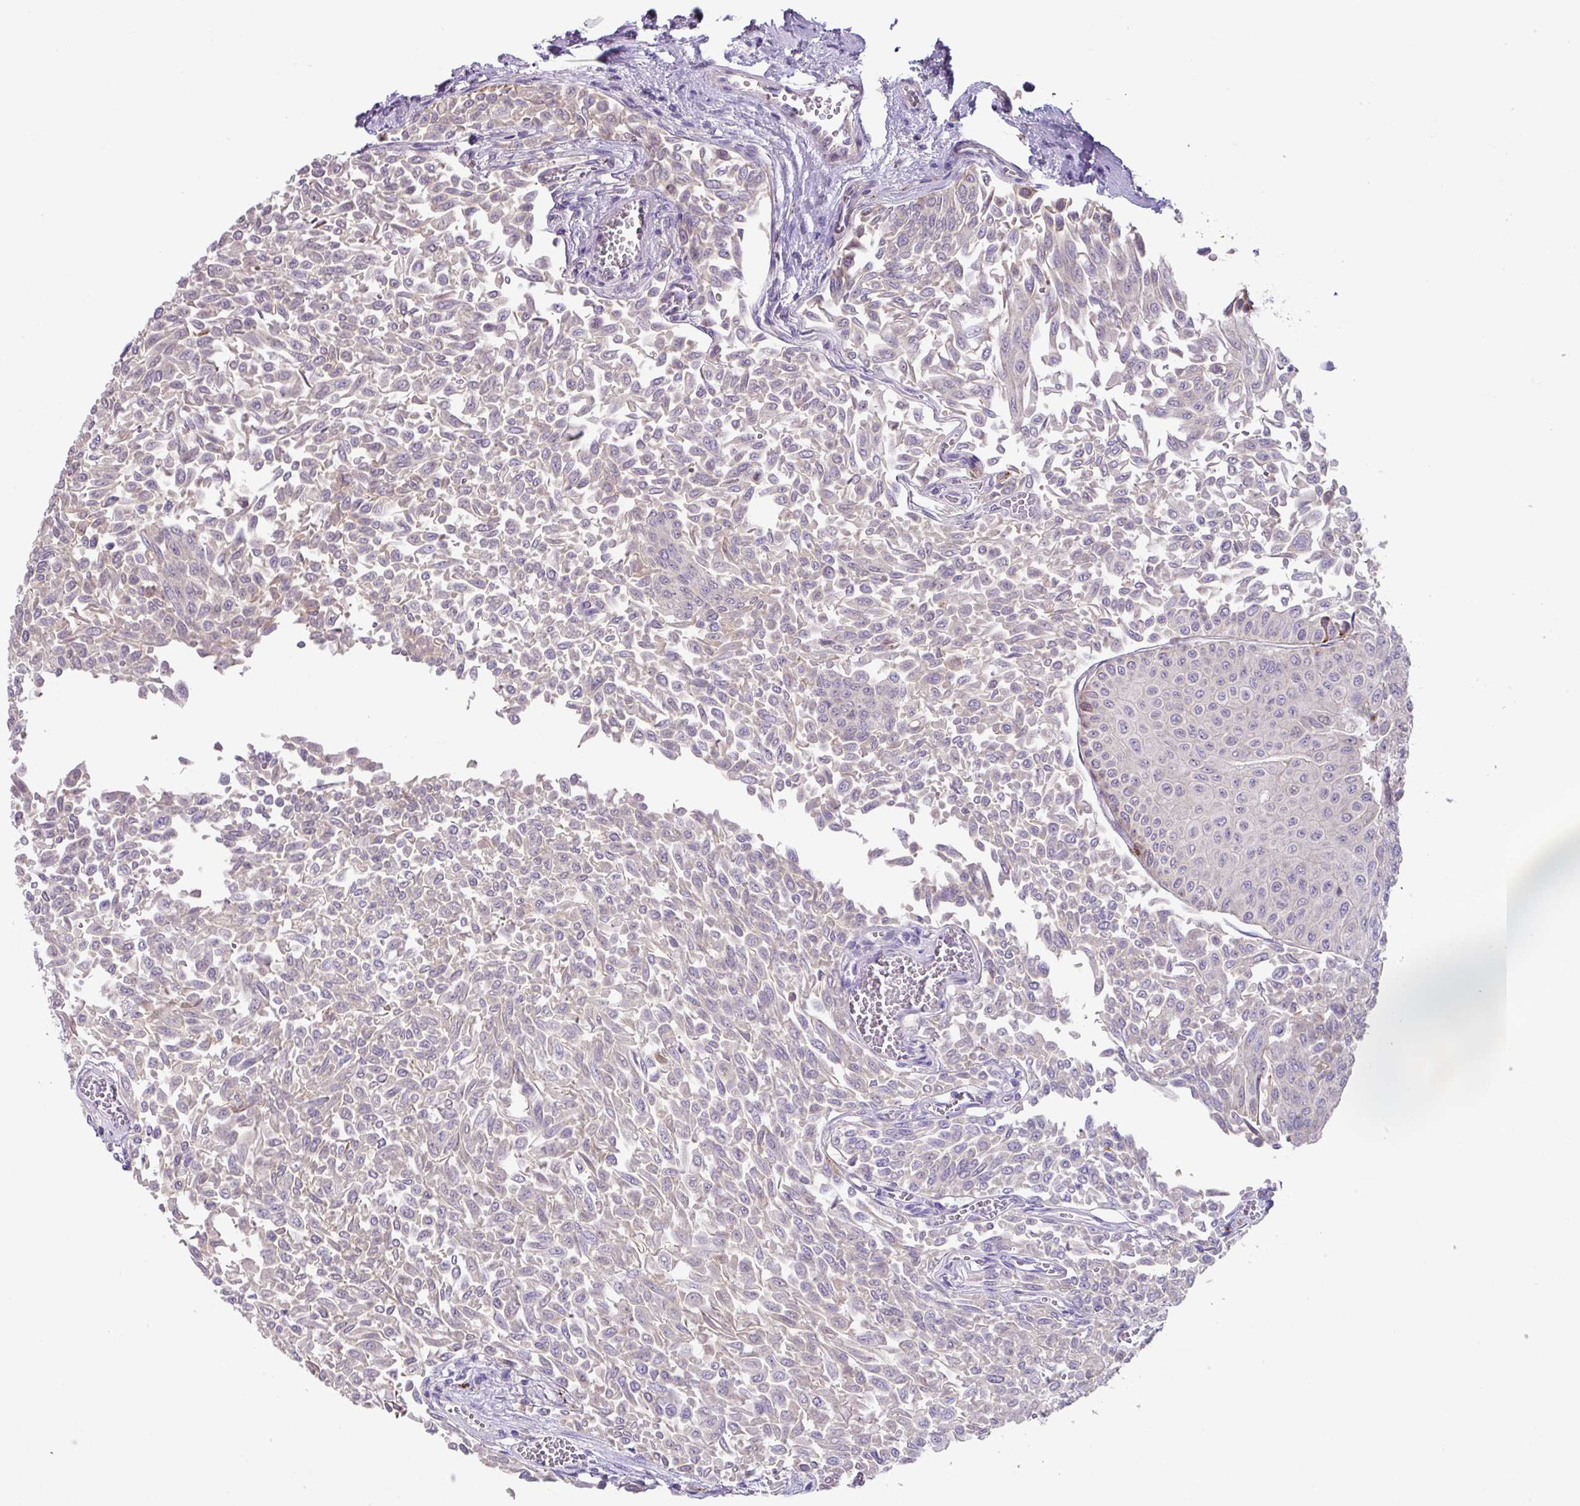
{"staining": {"intensity": "negative", "quantity": "none", "location": "none"}, "tissue": "urothelial cancer", "cell_type": "Tumor cells", "image_type": "cancer", "snomed": [{"axis": "morphology", "description": "Urothelial carcinoma, NOS"}, {"axis": "topography", "description": "Urinary bladder"}], "caption": "This is a histopathology image of immunohistochemistry staining of transitional cell carcinoma, which shows no expression in tumor cells.", "gene": "PLEKHH3", "patient": {"sex": "male", "age": 59}}